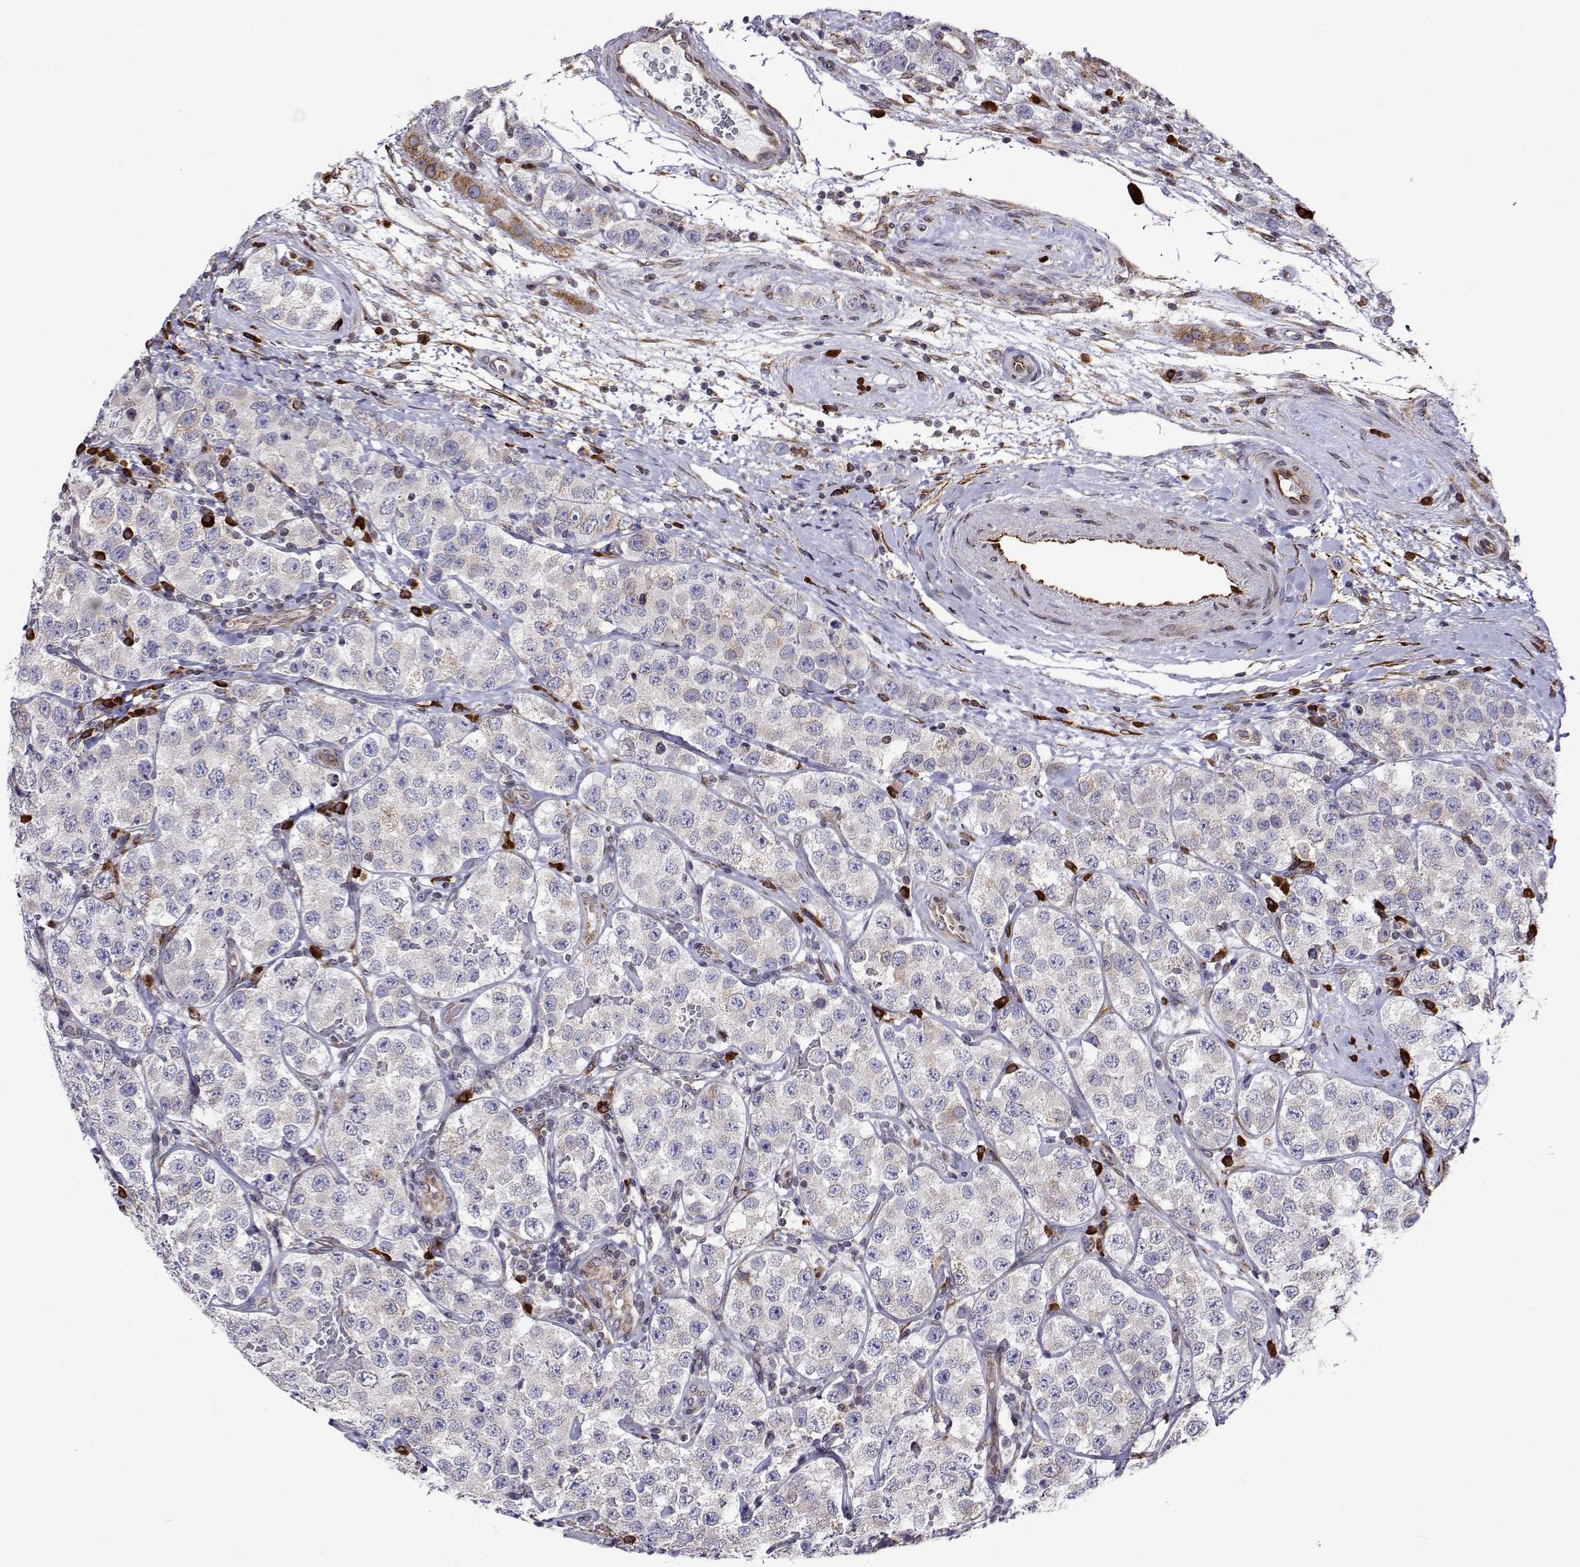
{"staining": {"intensity": "negative", "quantity": "none", "location": "none"}, "tissue": "testis cancer", "cell_type": "Tumor cells", "image_type": "cancer", "snomed": [{"axis": "morphology", "description": "Seminoma, NOS"}, {"axis": "topography", "description": "Testis"}], "caption": "An immunohistochemistry (IHC) histopathology image of testis cancer is shown. There is no staining in tumor cells of testis cancer.", "gene": "PGRMC2", "patient": {"sex": "male", "age": 34}}